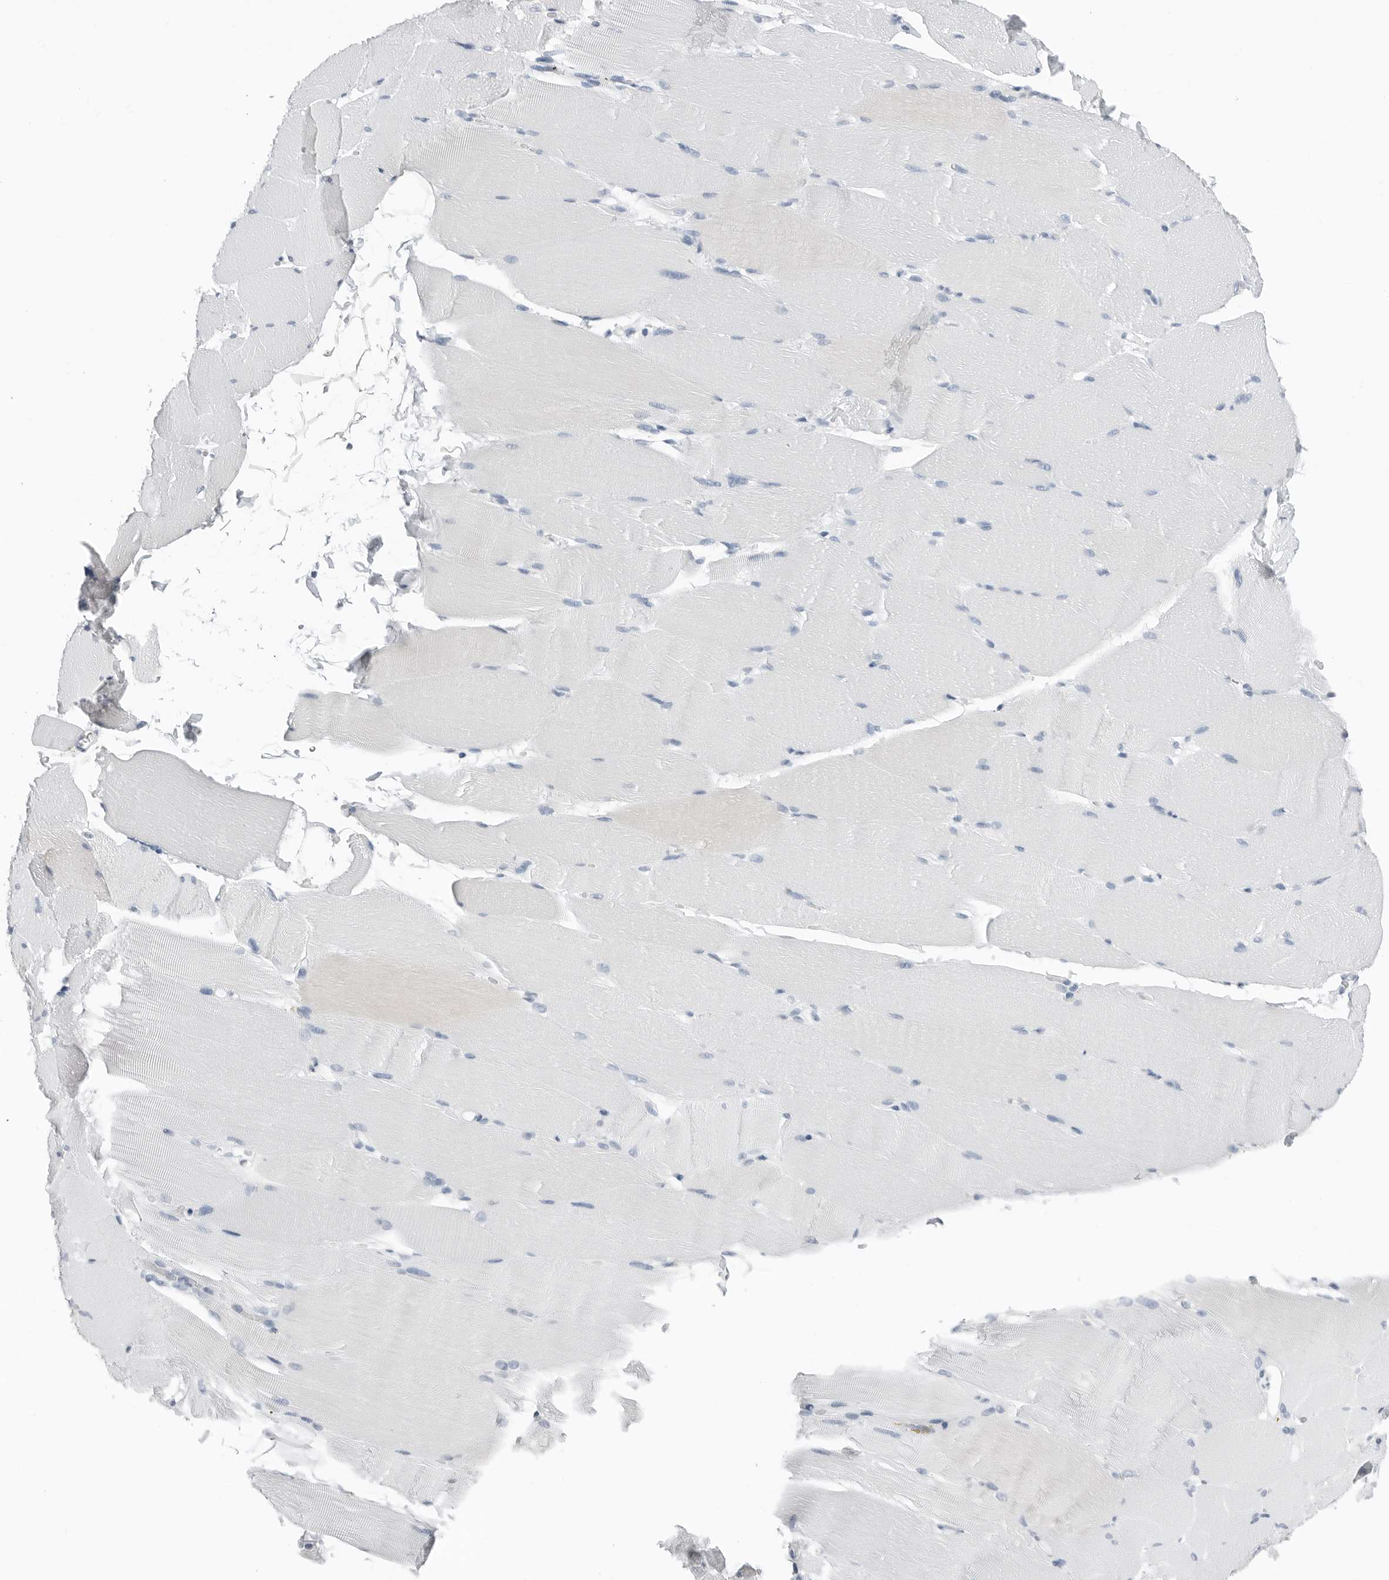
{"staining": {"intensity": "negative", "quantity": "none", "location": "none"}, "tissue": "skeletal muscle", "cell_type": "Myocytes", "image_type": "normal", "snomed": [{"axis": "morphology", "description": "Normal tissue, NOS"}, {"axis": "topography", "description": "Skeletal muscle"}, {"axis": "topography", "description": "Parathyroid gland"}], "caption": "IHC image of normal skeletal muscle: human skeletal muscle stained with DAB exhibits no significant protein expression in myocytes. Nuclei are stained in blue.", "gene": "SLPI", "patient": {"sex": "female", "age": 37}}